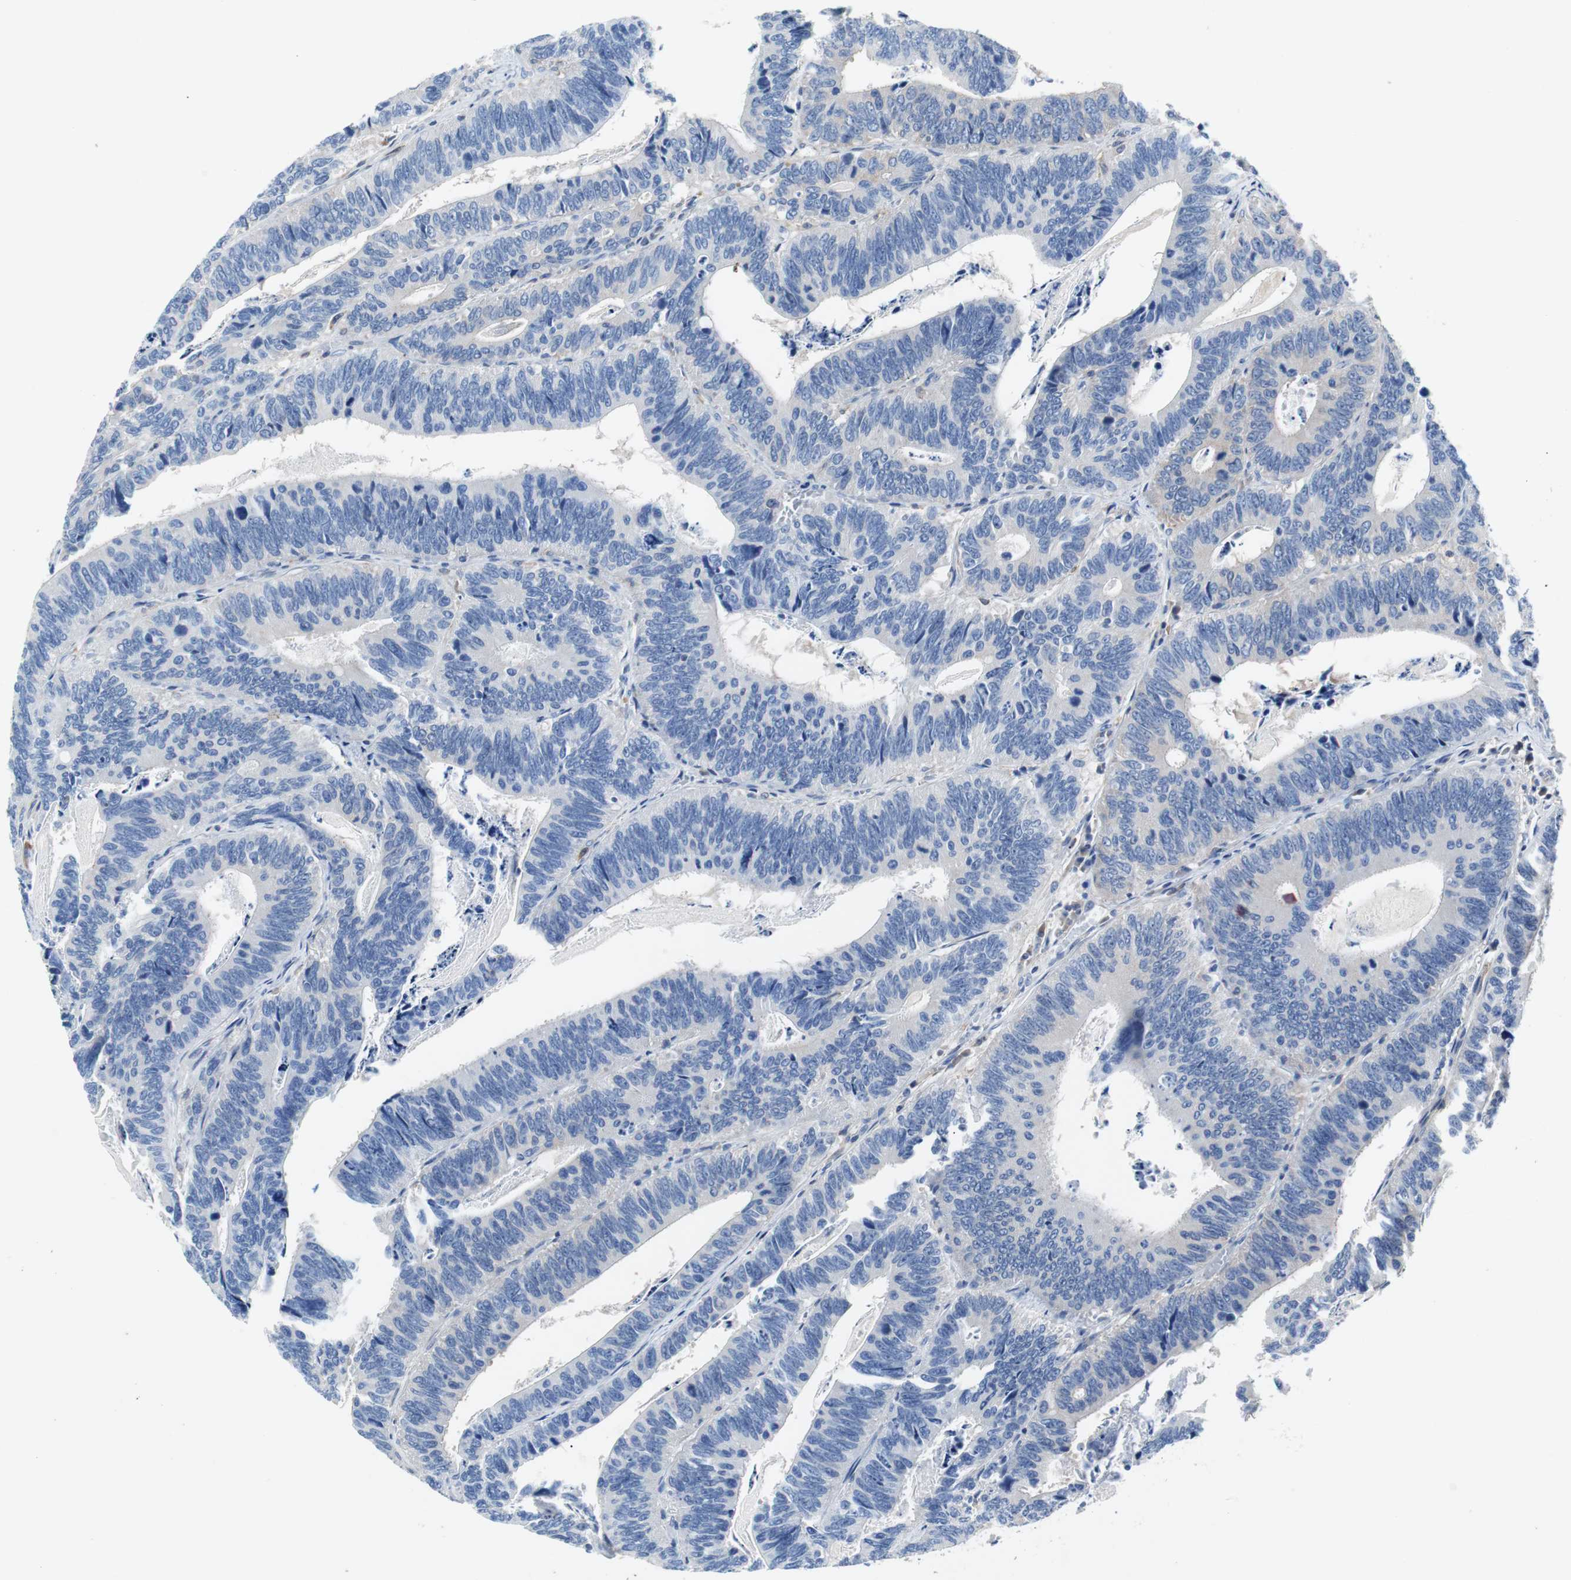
{"staining": {"intensity": "negative", "quantity": "none", "location": "none"}, "tissue": "colorectal cancer", "cell_type": "Tumor cells", "image_type": "cancer", "snomed": [{"axis": "morphology", "description": "Adenocarcinoma, NOS"}, {"axis": "topography", "description": "Colon"}], "caption": "High magnification brightfield microscopy of colorectal cancer stained with DAB (brown) and counterstained with hematoxylin (blue): tumor cells show no significant positivity.", "gene": "EEF2K", "patient": {"sex": "male", "age": 72}}